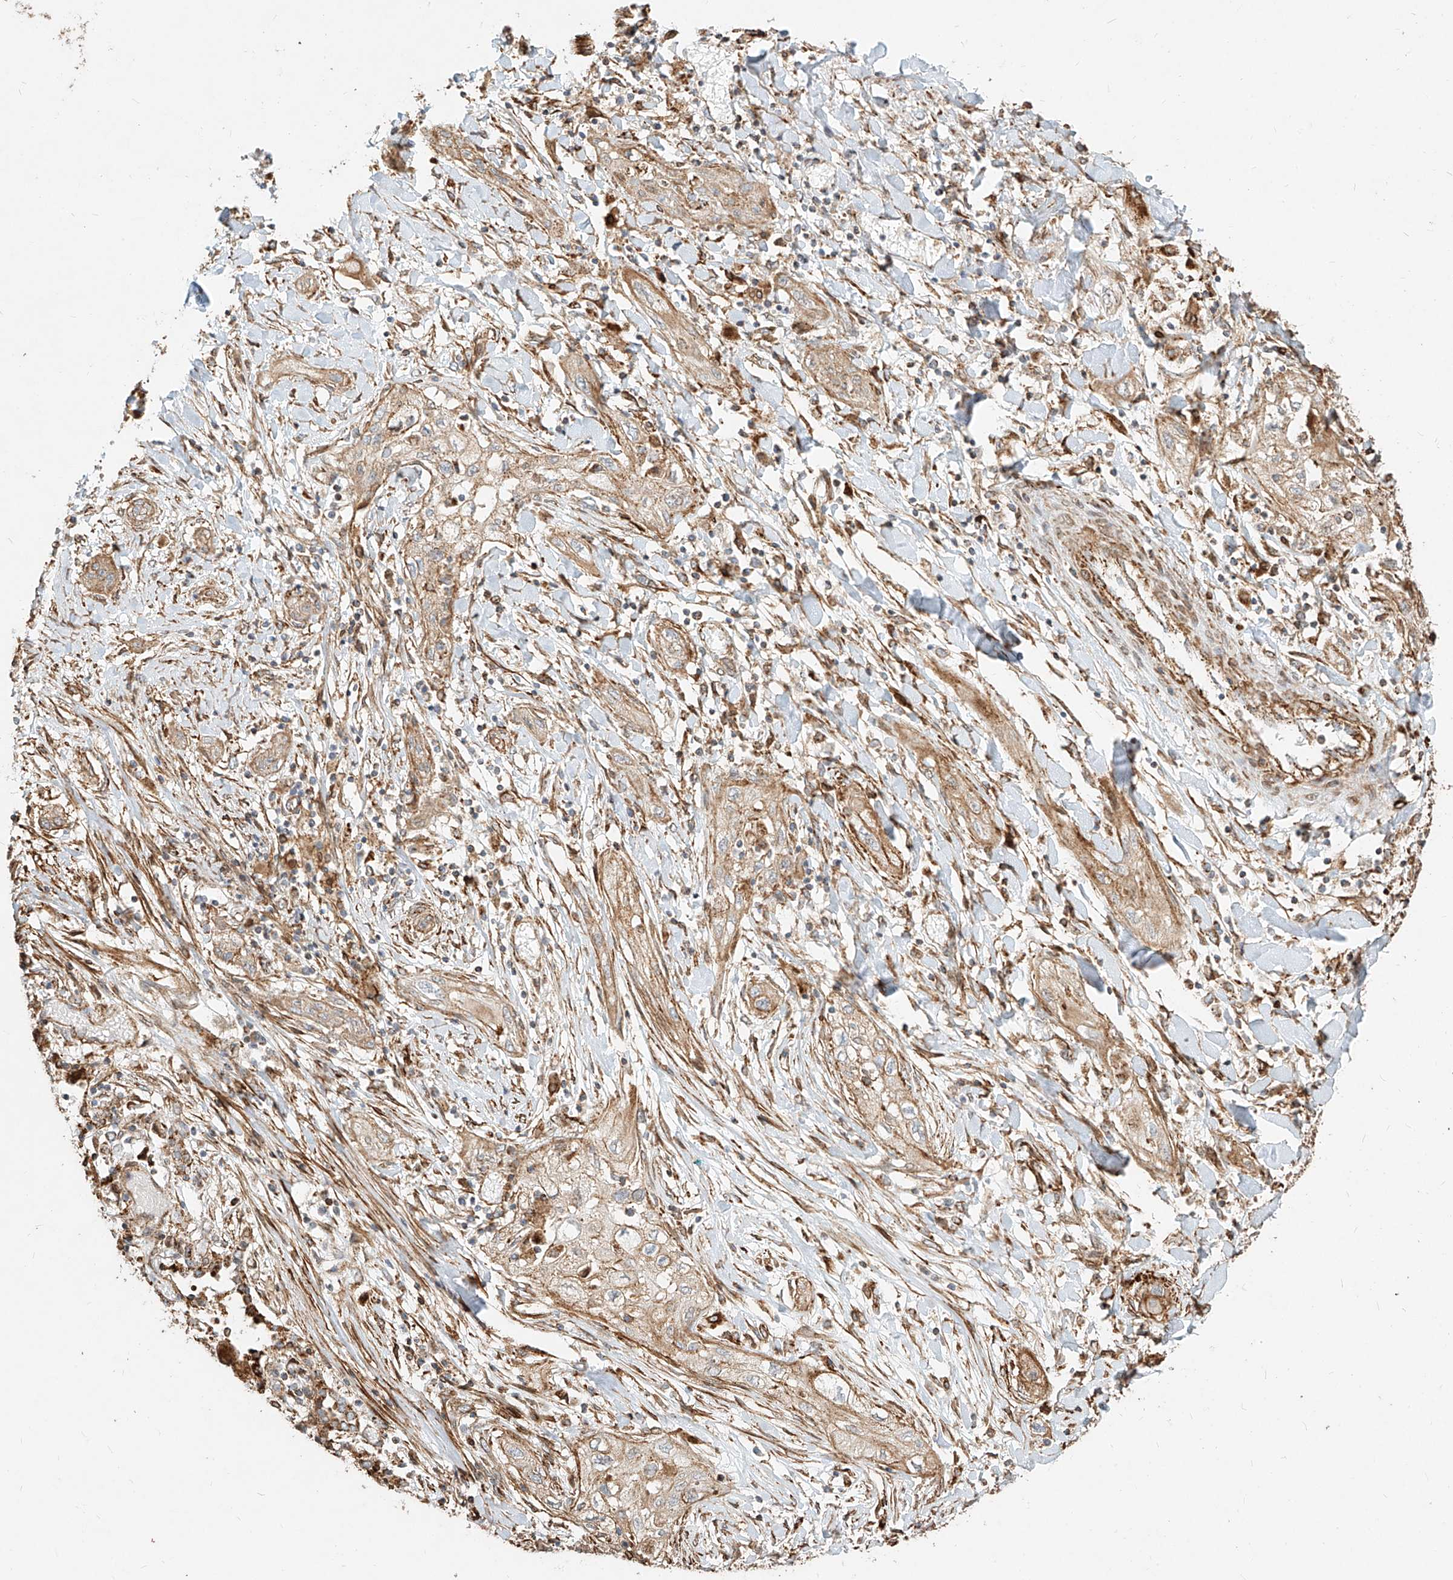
{"staining": {"intensity": "weak", "quantity": ">75%", "location": "cytoplasmic/membranous"}, "tissue": "lung cancer", "cell_type": "Tumor cells", "image_type": "cancer", "snomed": [{"axis": "morphology", "description": "Squamous cell carcinoma, NOS"}, {"axis": "topography", "description": "Lung"}], "caption": "Lung cancer (squamous cell carcinoma) tissue displays weak cytoplasmic/membranous positivity in about >75% of tumor cells", "gene": "MTX2", "patient": {"sex": "female", "age": 47}}